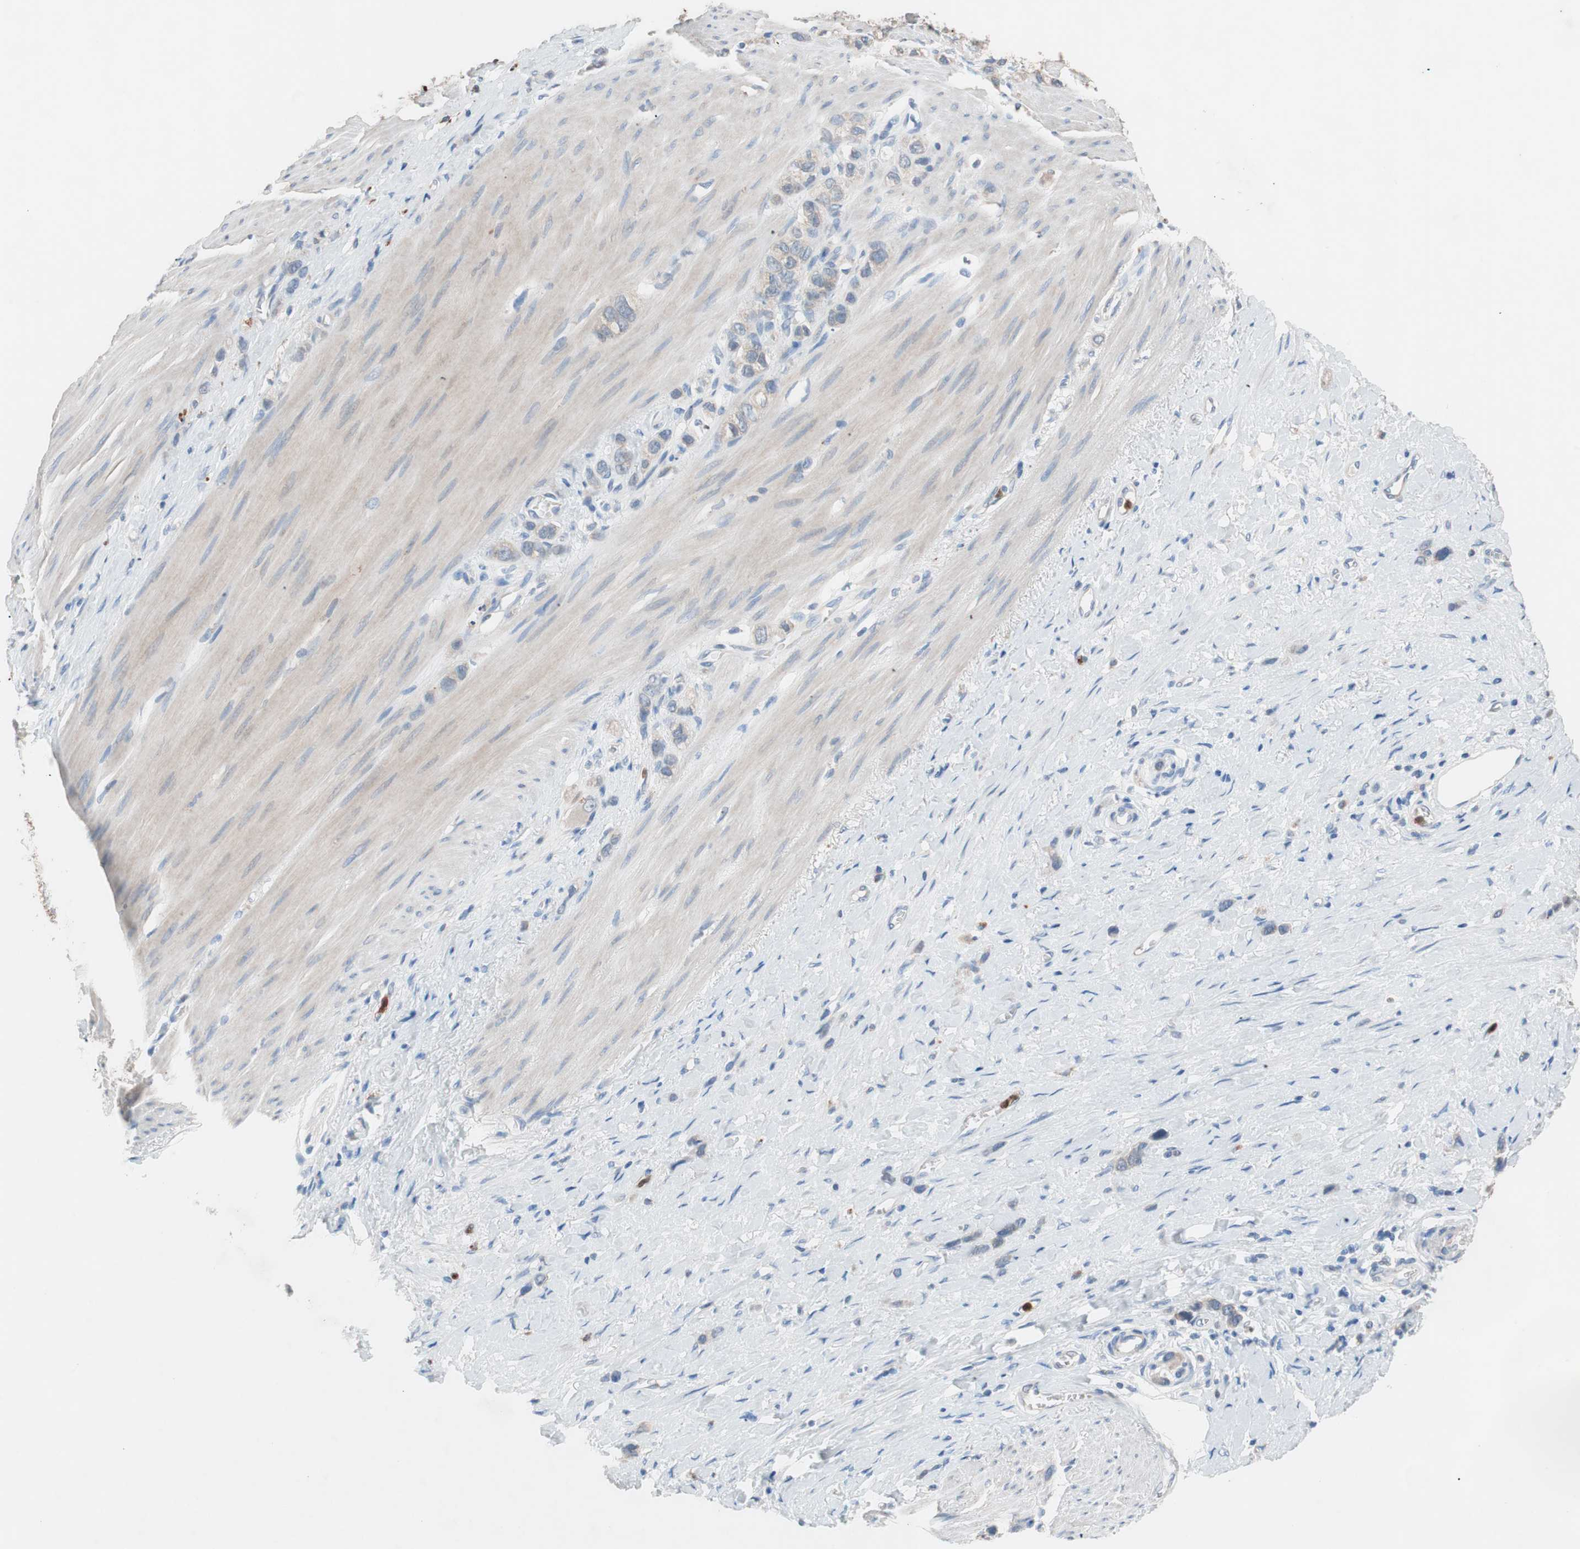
{"staining": {"intensity": "weak", "quantity": "<25%", "location": "cytoplasmic/membranous"}, "tissue": "stomach cancer", "cell_type": "Tumor cells", "image_type": "cancer", "snomed": [{"axis": "morphology", "description": "Normal tissue, NOS"}, {"axis": "morphology", "description": "Adenocarcinoma, NOS"}, {"axis": "morphology", "description": "Adenocarcinoma, High grade"}, {"axis": "topography", "description": "Stomach, upper"}, {"axis": "topography", "description": "Stomach"}], "caption": "Histopathology image shows no protein expression in tumor cells of stomach cancer tissue.", "gene": "CLEC4D", "patient": {"sex": "female", "age": 65}}